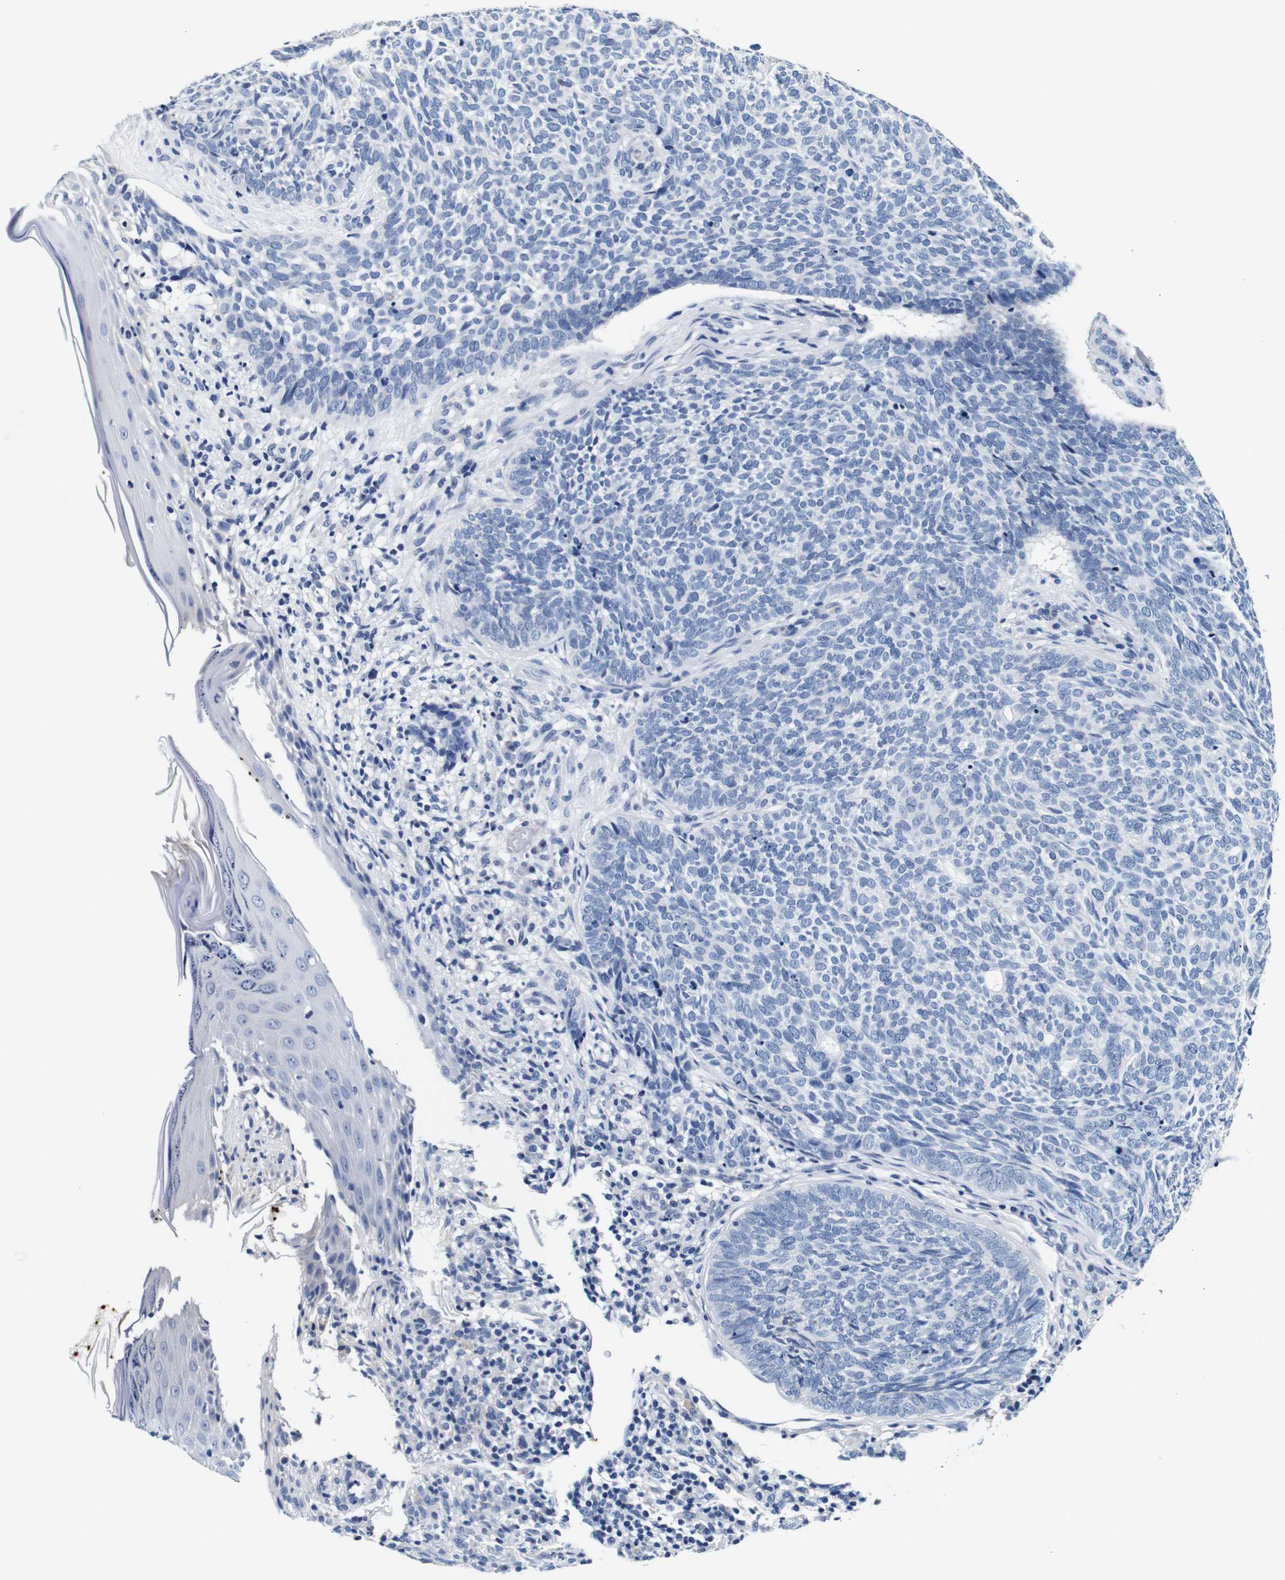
{"staining": {"intensity": "negative", "quantity": "none", "location": "none"}, "tissue": "skin cancer", "cell_type": "Tumor cells", "image_type": "cancer", "snomed": [{"axis": "morphology", "description": "Basal cell carcinoma"}, {"axis": "topography", "description": "Skin"}], "caption": "This is a image of immunohistochemistry staining of skin basal cell carcinoma, which shows no expression in tumor cells.", "gene": "GP1BA", "patient": {"sex": "female", "age": 84}}